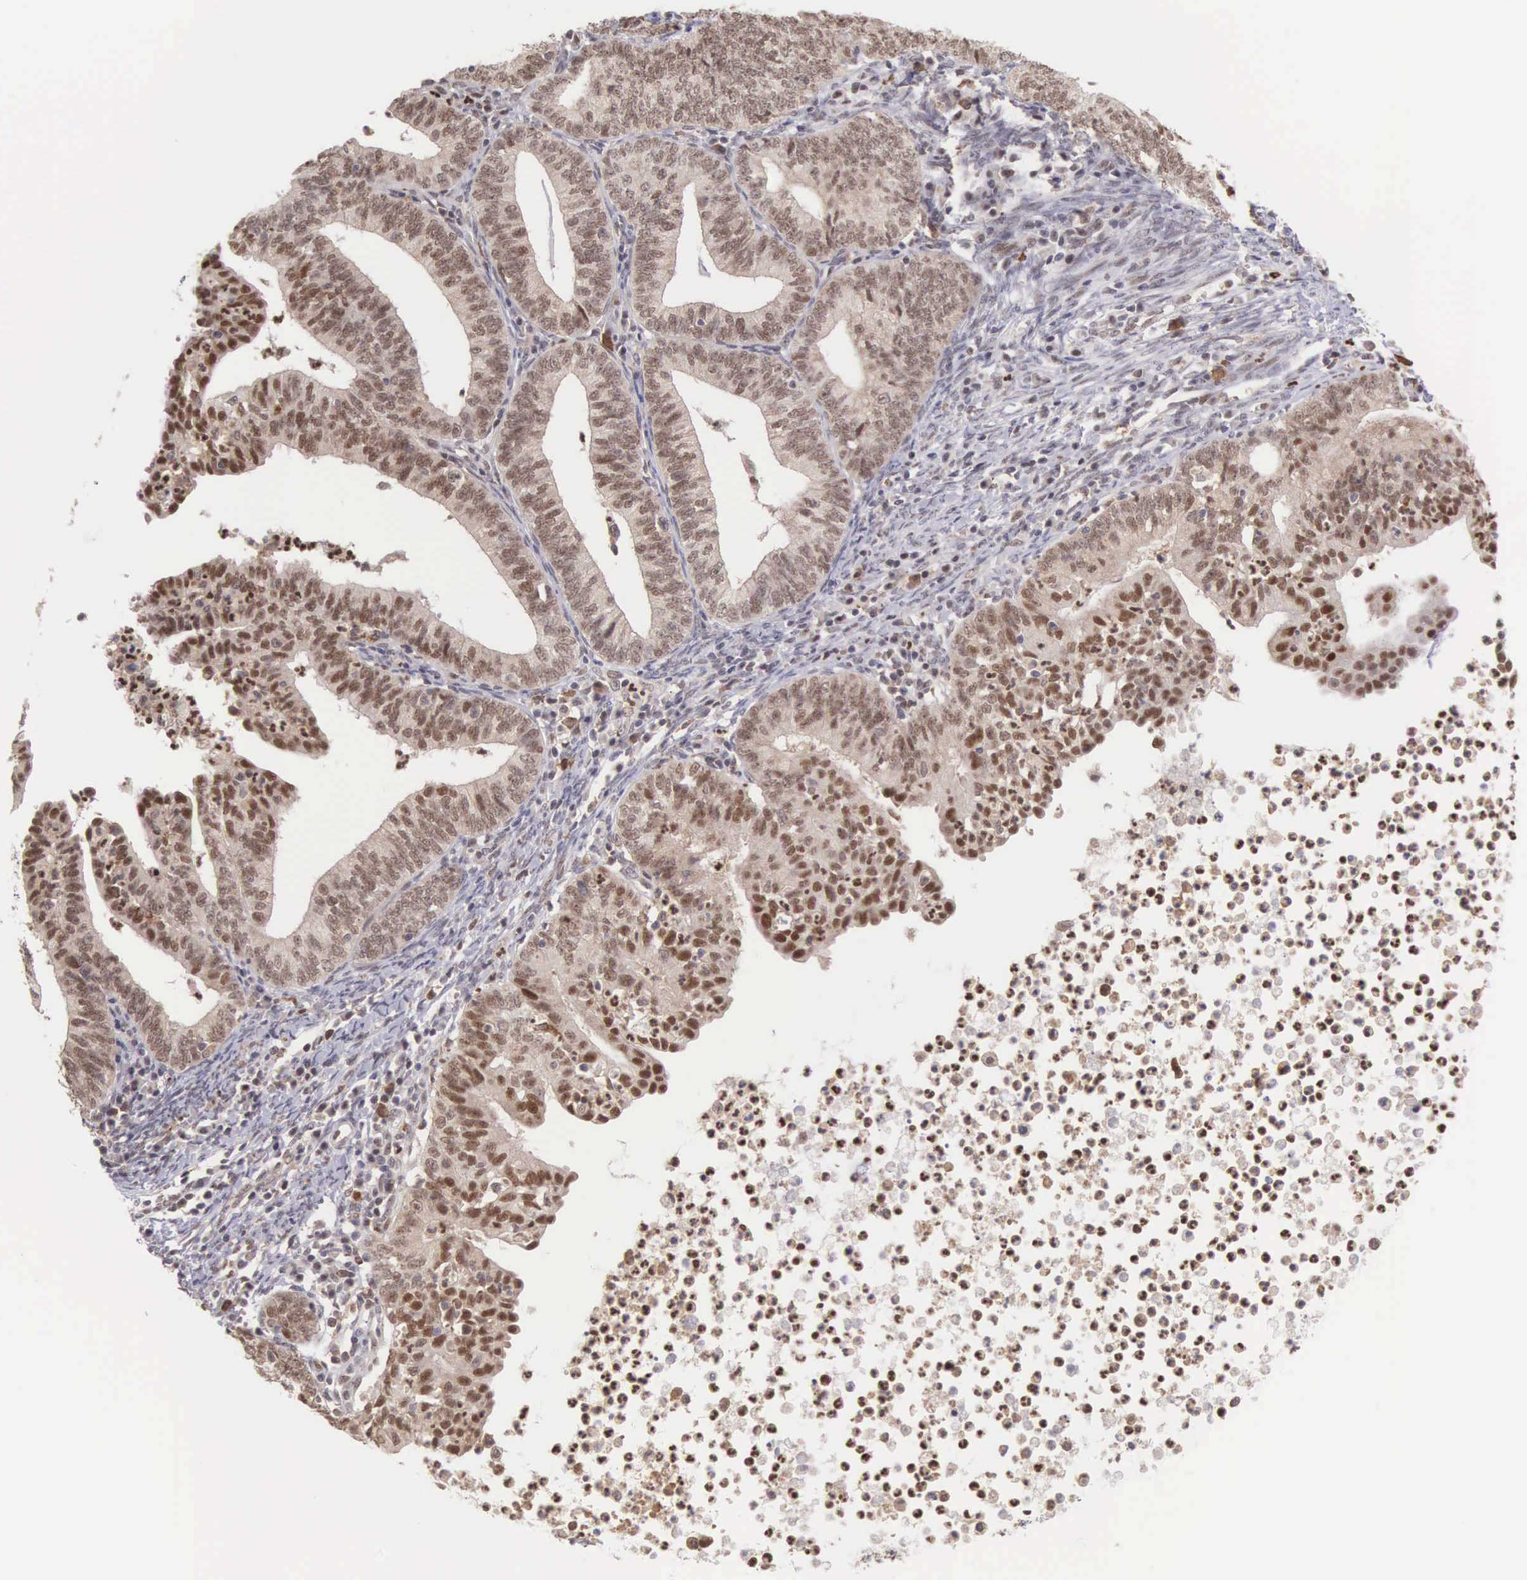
{"staining": {"intensity": "moderate", "quantity": "25%-75%", "location": "nuclear"}, "tissue": "endometrial cancer", "cell_type": "Tumor cells", "image_type": "cancer", "snomed": [{"axis": "morphology", "description": "Adenocarcinoma, NOS"}, {"axis": "topography", "description": "Endometrium"}], "caption": "Immunohistochemical staining of human endometrial cancer displays medium levels of moderate nuclear protein positivity in about 25%-75% of tumor cells.", "gene": "GRK3", "patient": {"sex": "female", "age": 66}}